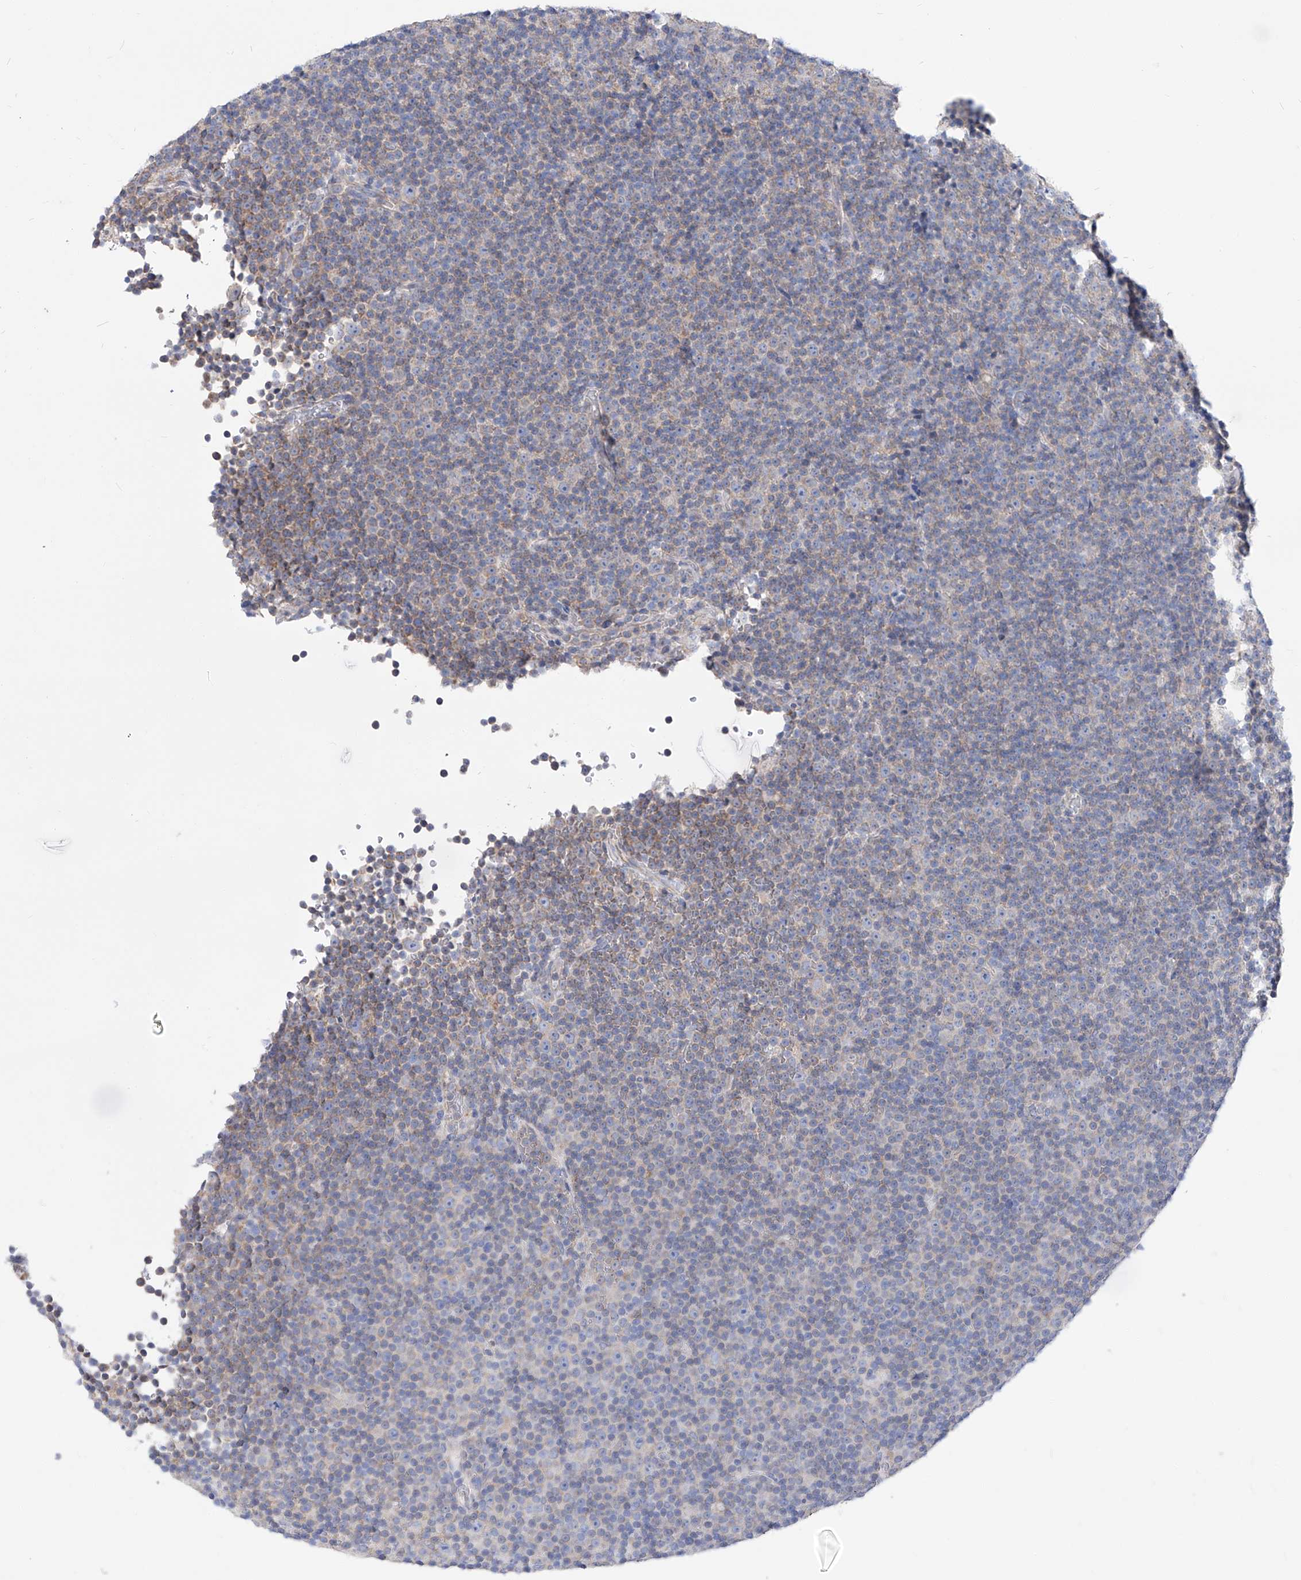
{"staining": {"intensity": "negative", "quantity": "none", "location": "none"}, "tissue": "lymphoma", "cell_type": "Tumor cells", "image_type": "cancer", "snomed": [{"axis": "morphology", "description": "Malignant lymphoma, non-Hodgkin's type, Low grade"}, {"axis": "topography", "description": "Lymph node"}], "caption": "Histopathology image shows no significant protein expression in tumor cells of low-grade malignant lymphoma, non-Hodgkin's type.", "gene": "UFL1", "patient": {"sex": "female", "age": 67}}